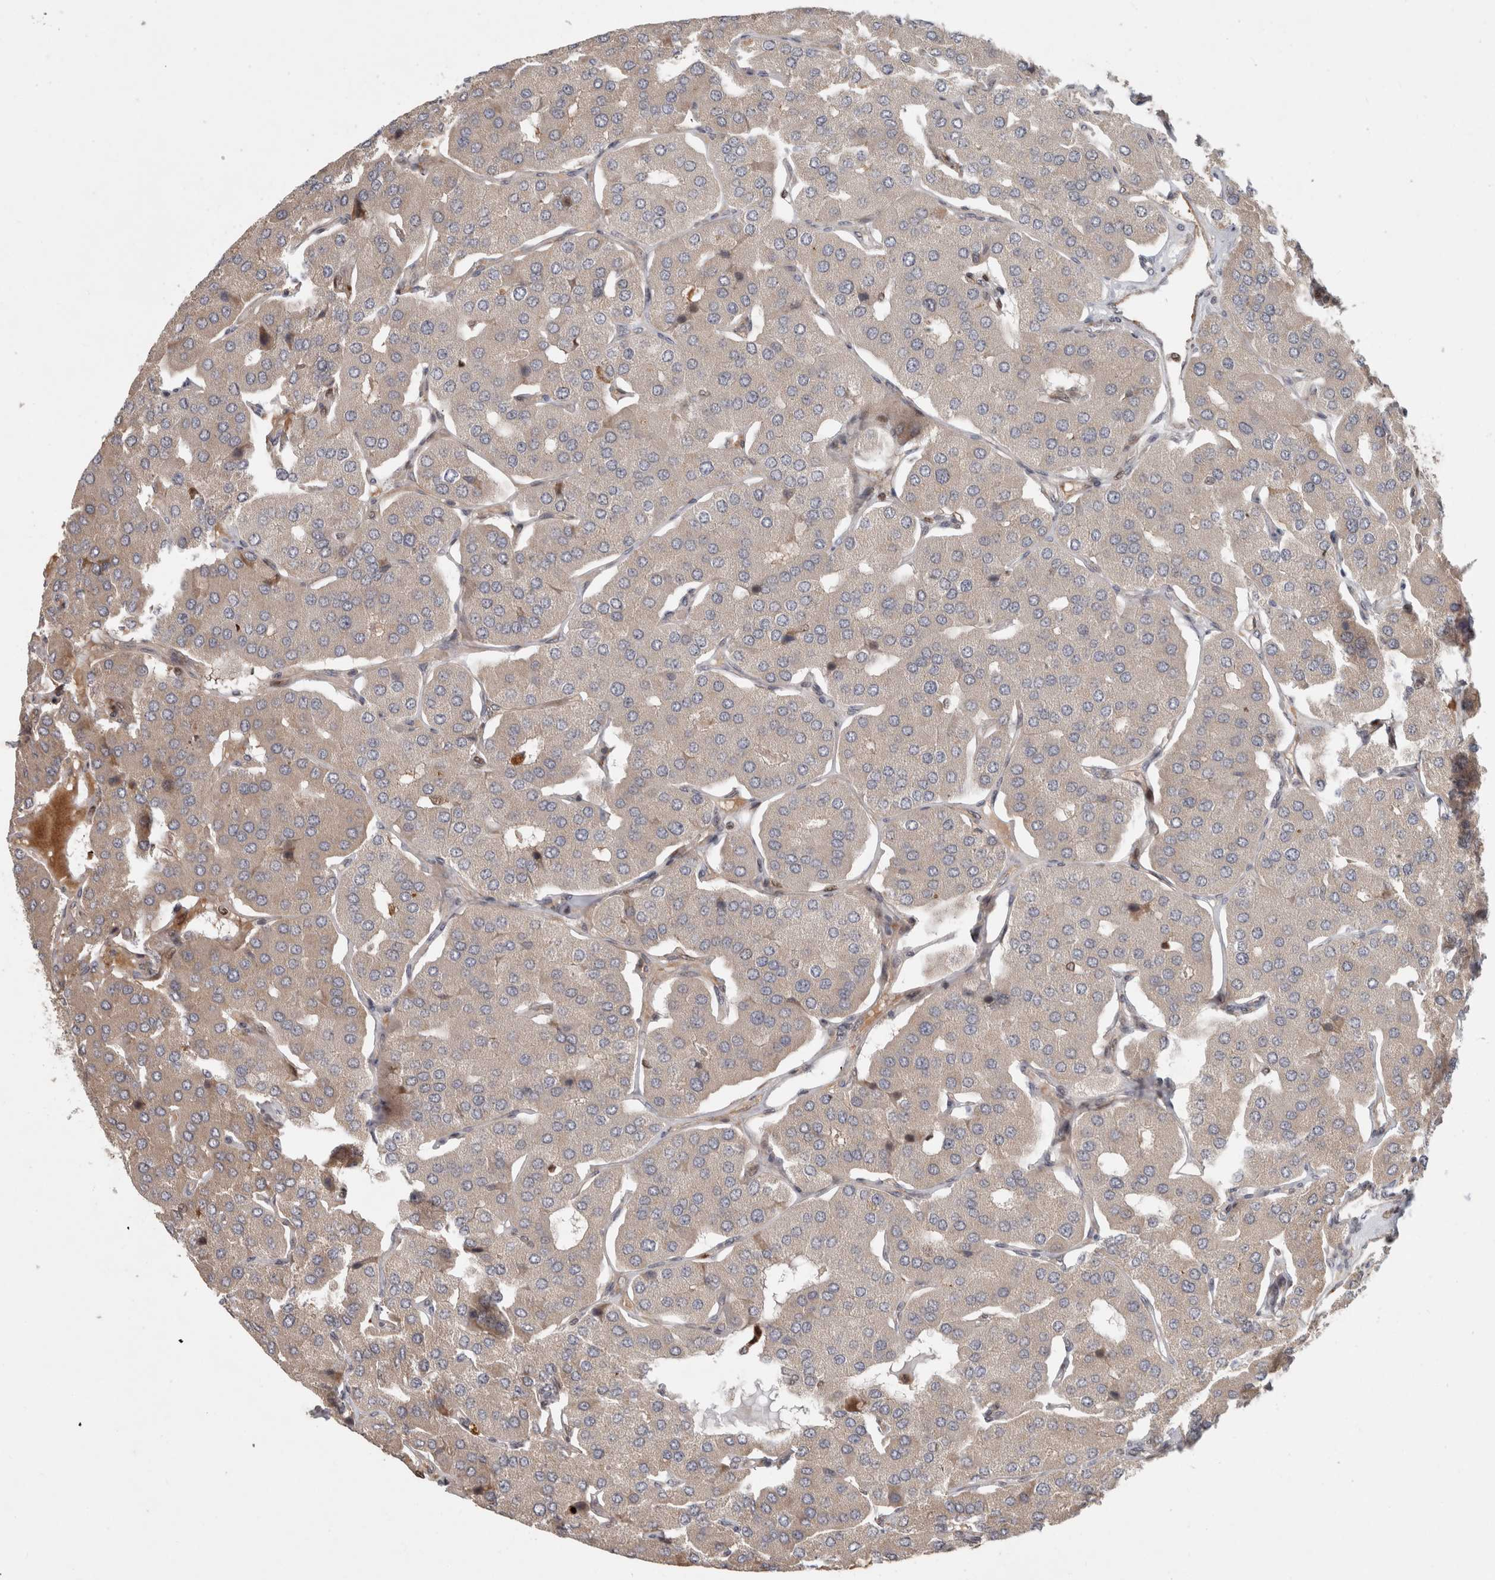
{"staining": {"intensity": "moderate", "quantity": "25%-75%", "location": "cytoplasmic/membranous"}, "tissue": "parathyroid gland", "cell_type": "Glandular cells", "image_type": "normal", "snomed": [{"axis": "morphology", "description": "Normal tissue, NOS"}, {"axis": "morphology", "description": "Adenoma, NOS"}, {"axis": "topography", "description": "Parathyroid gland"}], "caption": "Protein staining displays moderate cytoplasmic/membranous positivity in approximately 25%-75% of glandular cells in normal parathyroid gland.", "gene": "INSRR", "patient": {"sex": "female", "age": 86}}